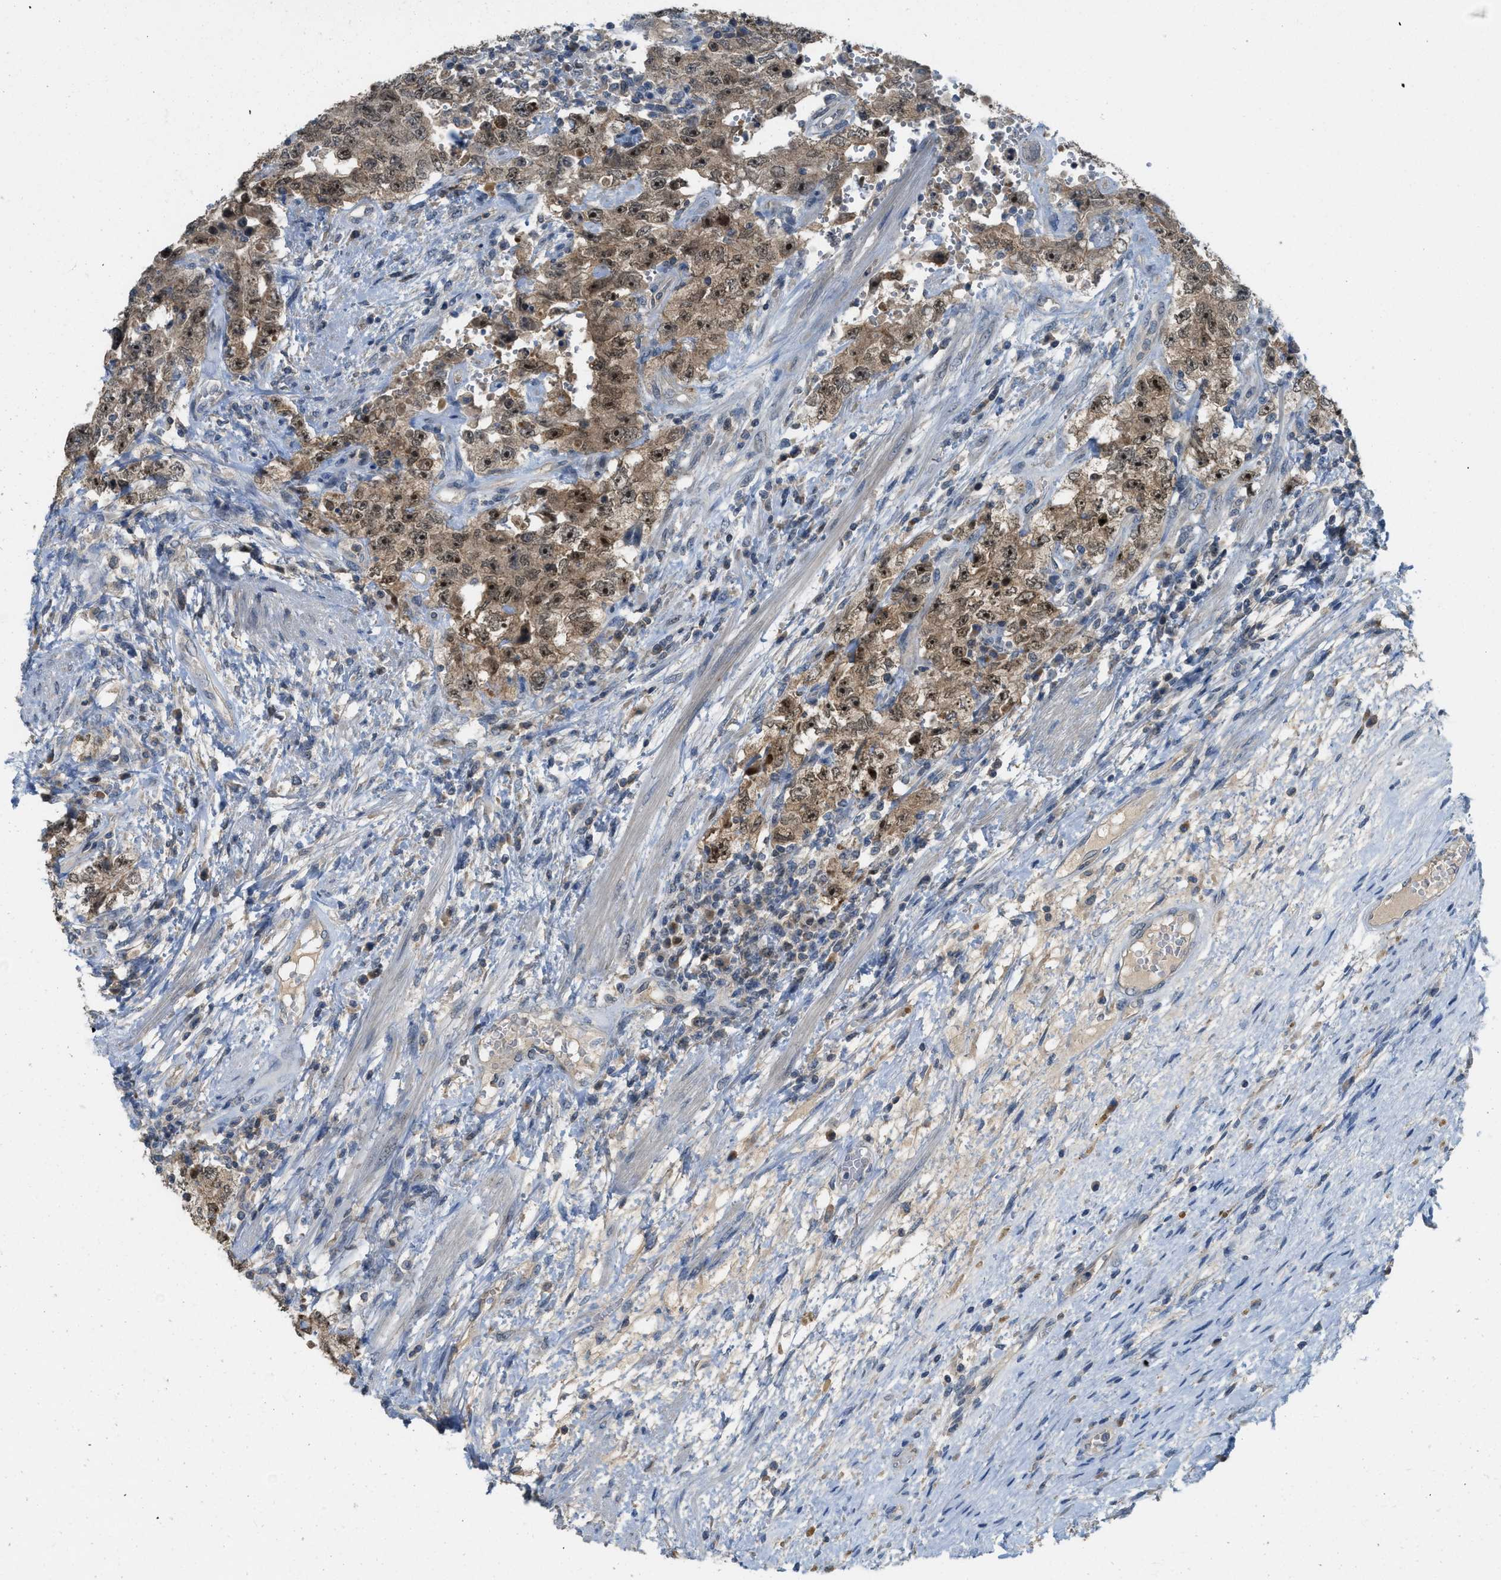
{"staining": {"intensity": "moderate", "quantity": ">75%", "location": "nuclear"}, "tissue": "testis cancer", "cell_type": "Tumor cells", "image_type": "cancer", "snomed": [{"axis": "morphology", "description": "Carcinoma, Embryonal, NOS"}, {"axis": "topography", "description": "Testis"}], "caption": "A medium amount of moderate nuclear staining is appreciated in approximately >75% of tumor cells in embryonal carcinoma (testis) tissue. (Stains: DAB in brown, nuclei in blue, Microscopy: brightfield microscopy at high magnification).", "gene": "MIS18A", "patient": {"sex": "male", "age": 26}}